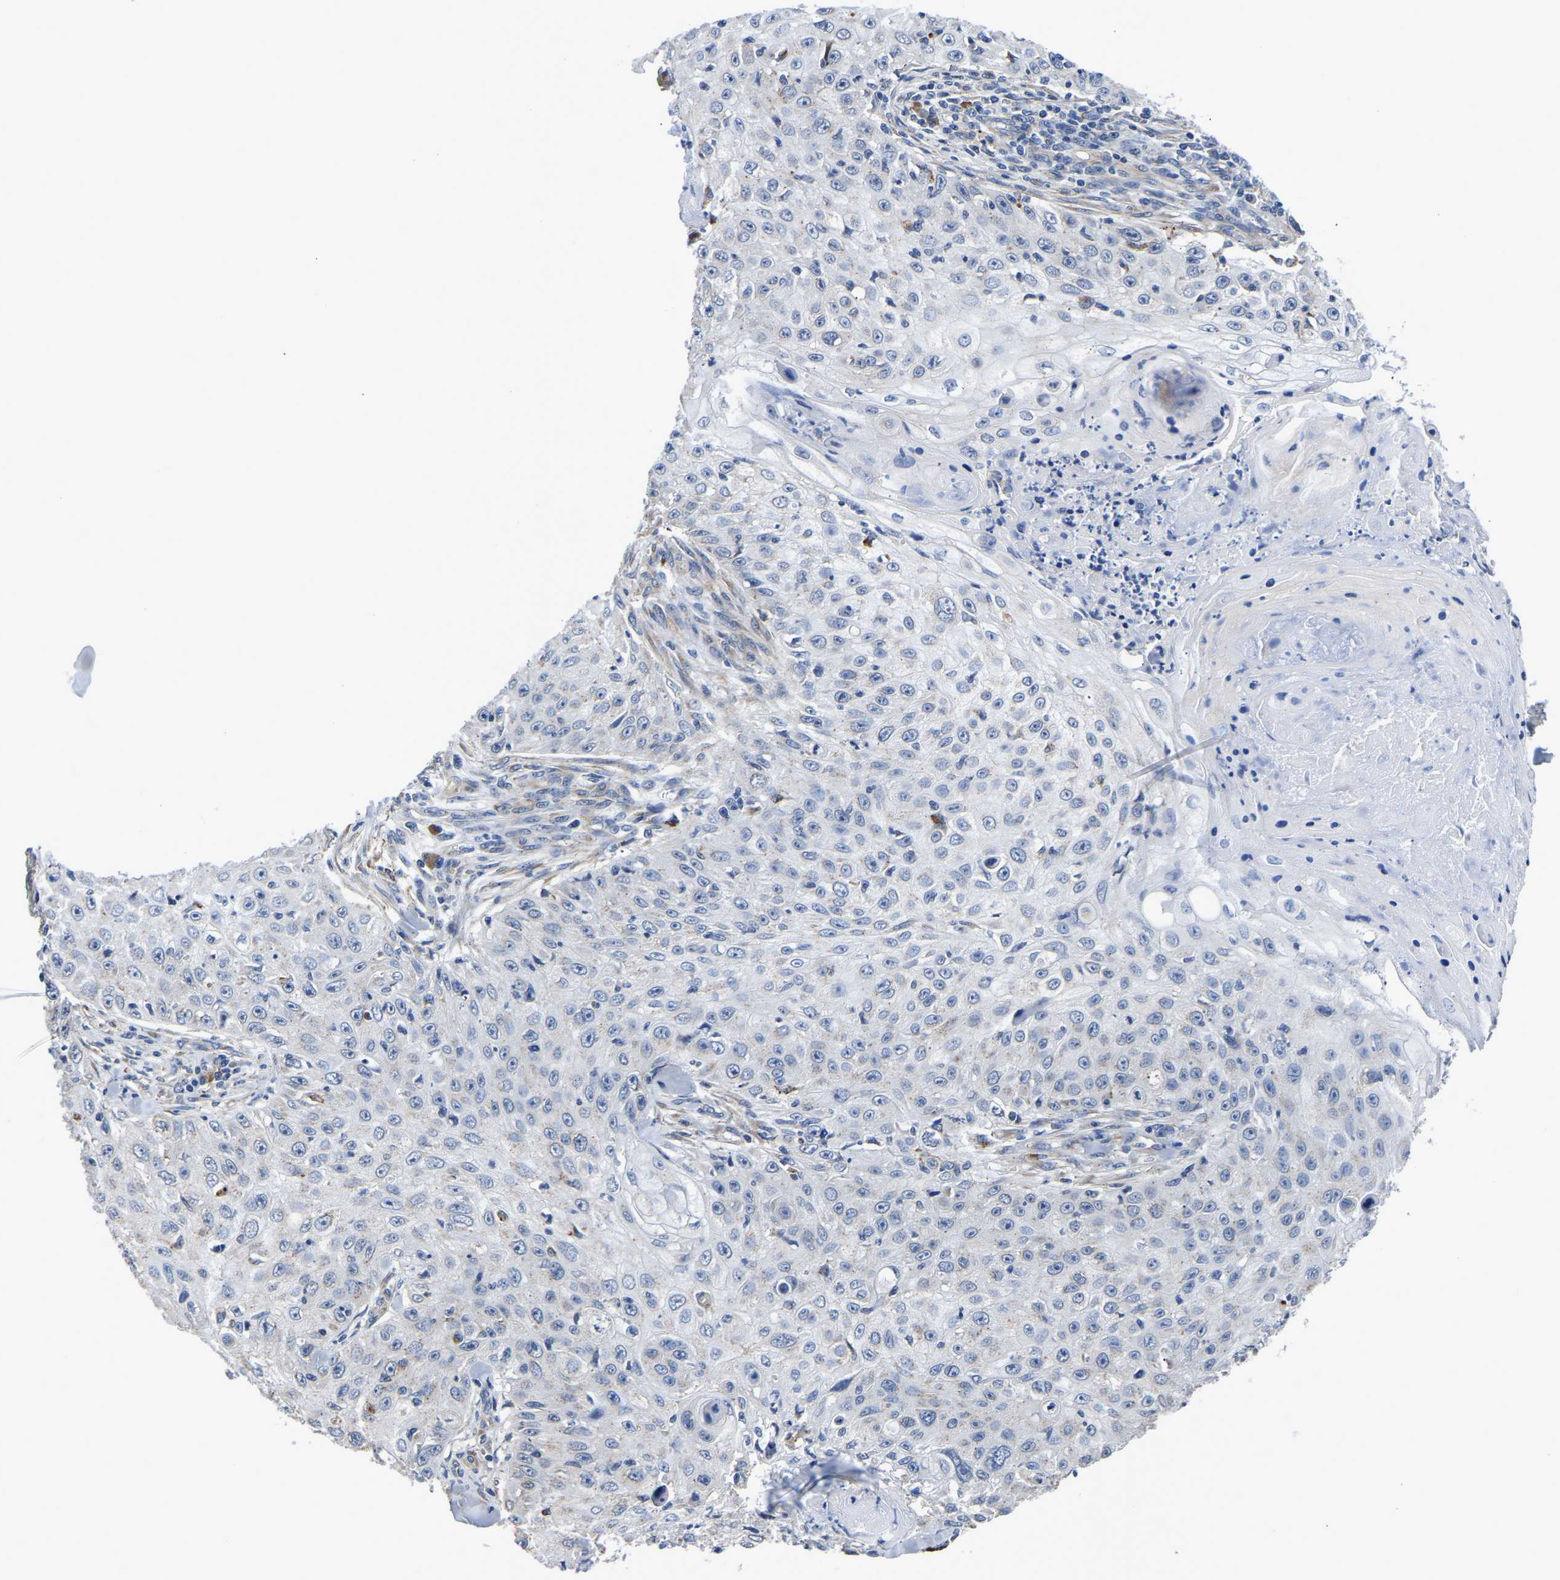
{"staining": {"intensity": "negative", "quantity": "none", "location": "none"}, "tissue": "skin cancer", "cell_type": "Tumor cells", "image_type": "cancer", "snomed": [{"axis": "morphology", "description": "Squamous cell carcinoma, NOS"}, {"axis": "topography", "description": "Skin"}], "caption": "Human skin cancer stained for a protein using immunohistochemistry shows no positivity in tumor cells.", "gene": "PDLIM7", "patient": {"sex": "male", "age": 86}}